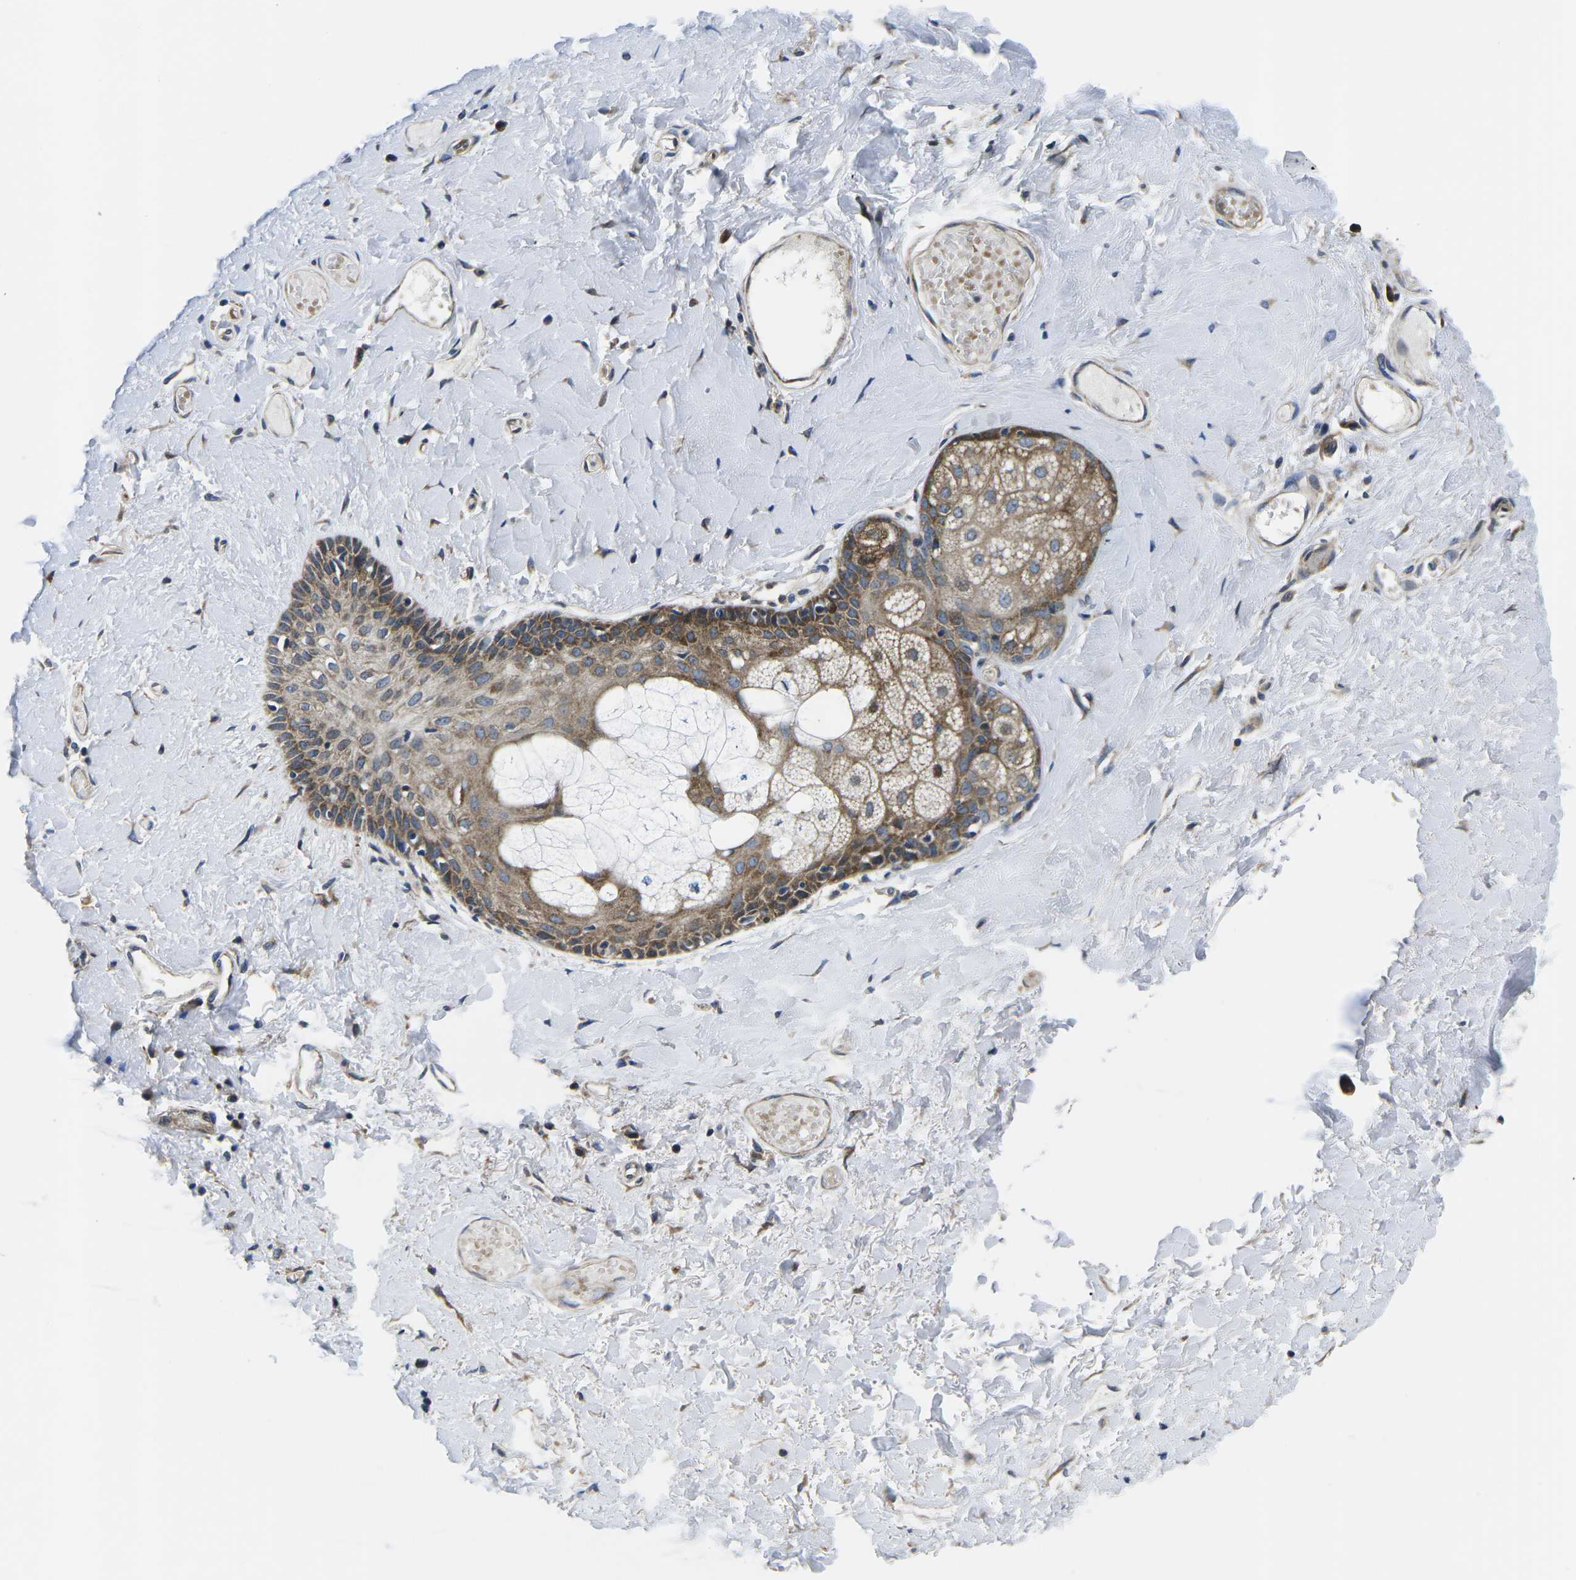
{"staining": {"intensity": "strong", "quantity": ">75%", "location": "cytoplasmic/membranous"}, "tissue": "skin", "cell_type": "Epidermal cells", "image_type": "normal", "snomed": [{"axis": "morphology", "description": "Normal tissue, NOS"}, {"axis": "topography", "description": "Anal"}], "caption": "Immunohistochemistry of normal human skin exhibits high levels of strong cytoplasmic/membranous positivity in about >75% of epidermal cells. (Brightfield microscopy of DAB IHC at high magnification).", "gene": "EIF4E", "patient": {"sex": "male", "age": 69}}